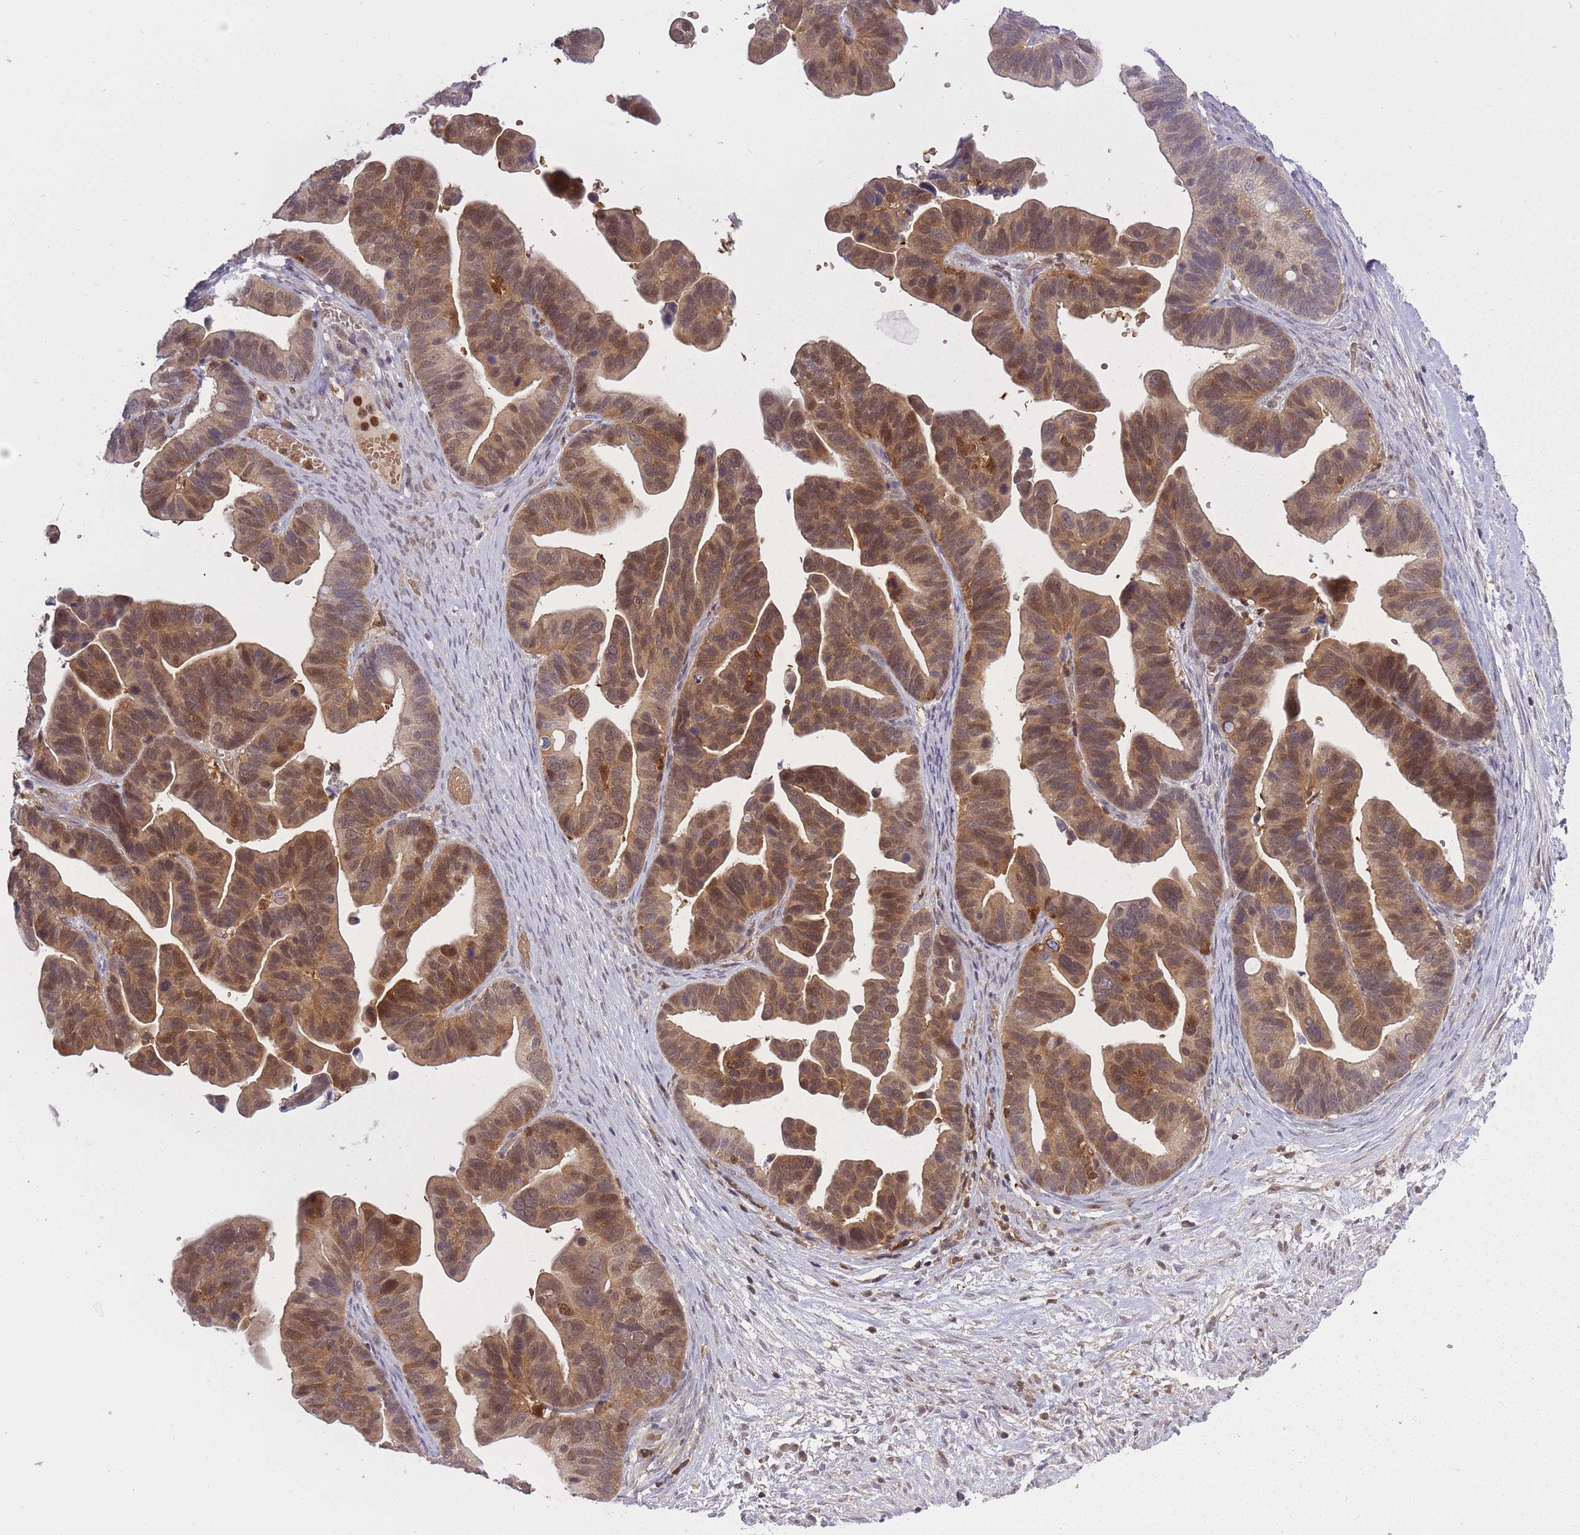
{"staining": {"intensity": "moderate", "quantity": ">75%", "location": "cytoplasmic/membranous,nuclear"}, "tissue": "ovarian cancer", "cell_type": "Tumor cells", "image_type": "cancer", "snomed": [{"axis": "morphology", "description": "Cystadenocarcinoma, serous, NOS"}, {"axis": "topography", "description": "Ovary"}], "caption": "Tumor cells reveal medium levels of moderate cytoplasmic/membranous and nuclear expression in about >75% of cells in human ovarian cancer (serous cystadenocarcinoma). (Stains: DAB (3,3'-diaminobenzidine) in brown, nuclei in blue, Microscopy: brightfield microscopy at high magnification).", "gene": "CXorf38", "patient": {"sex": "female", "age": 56}}